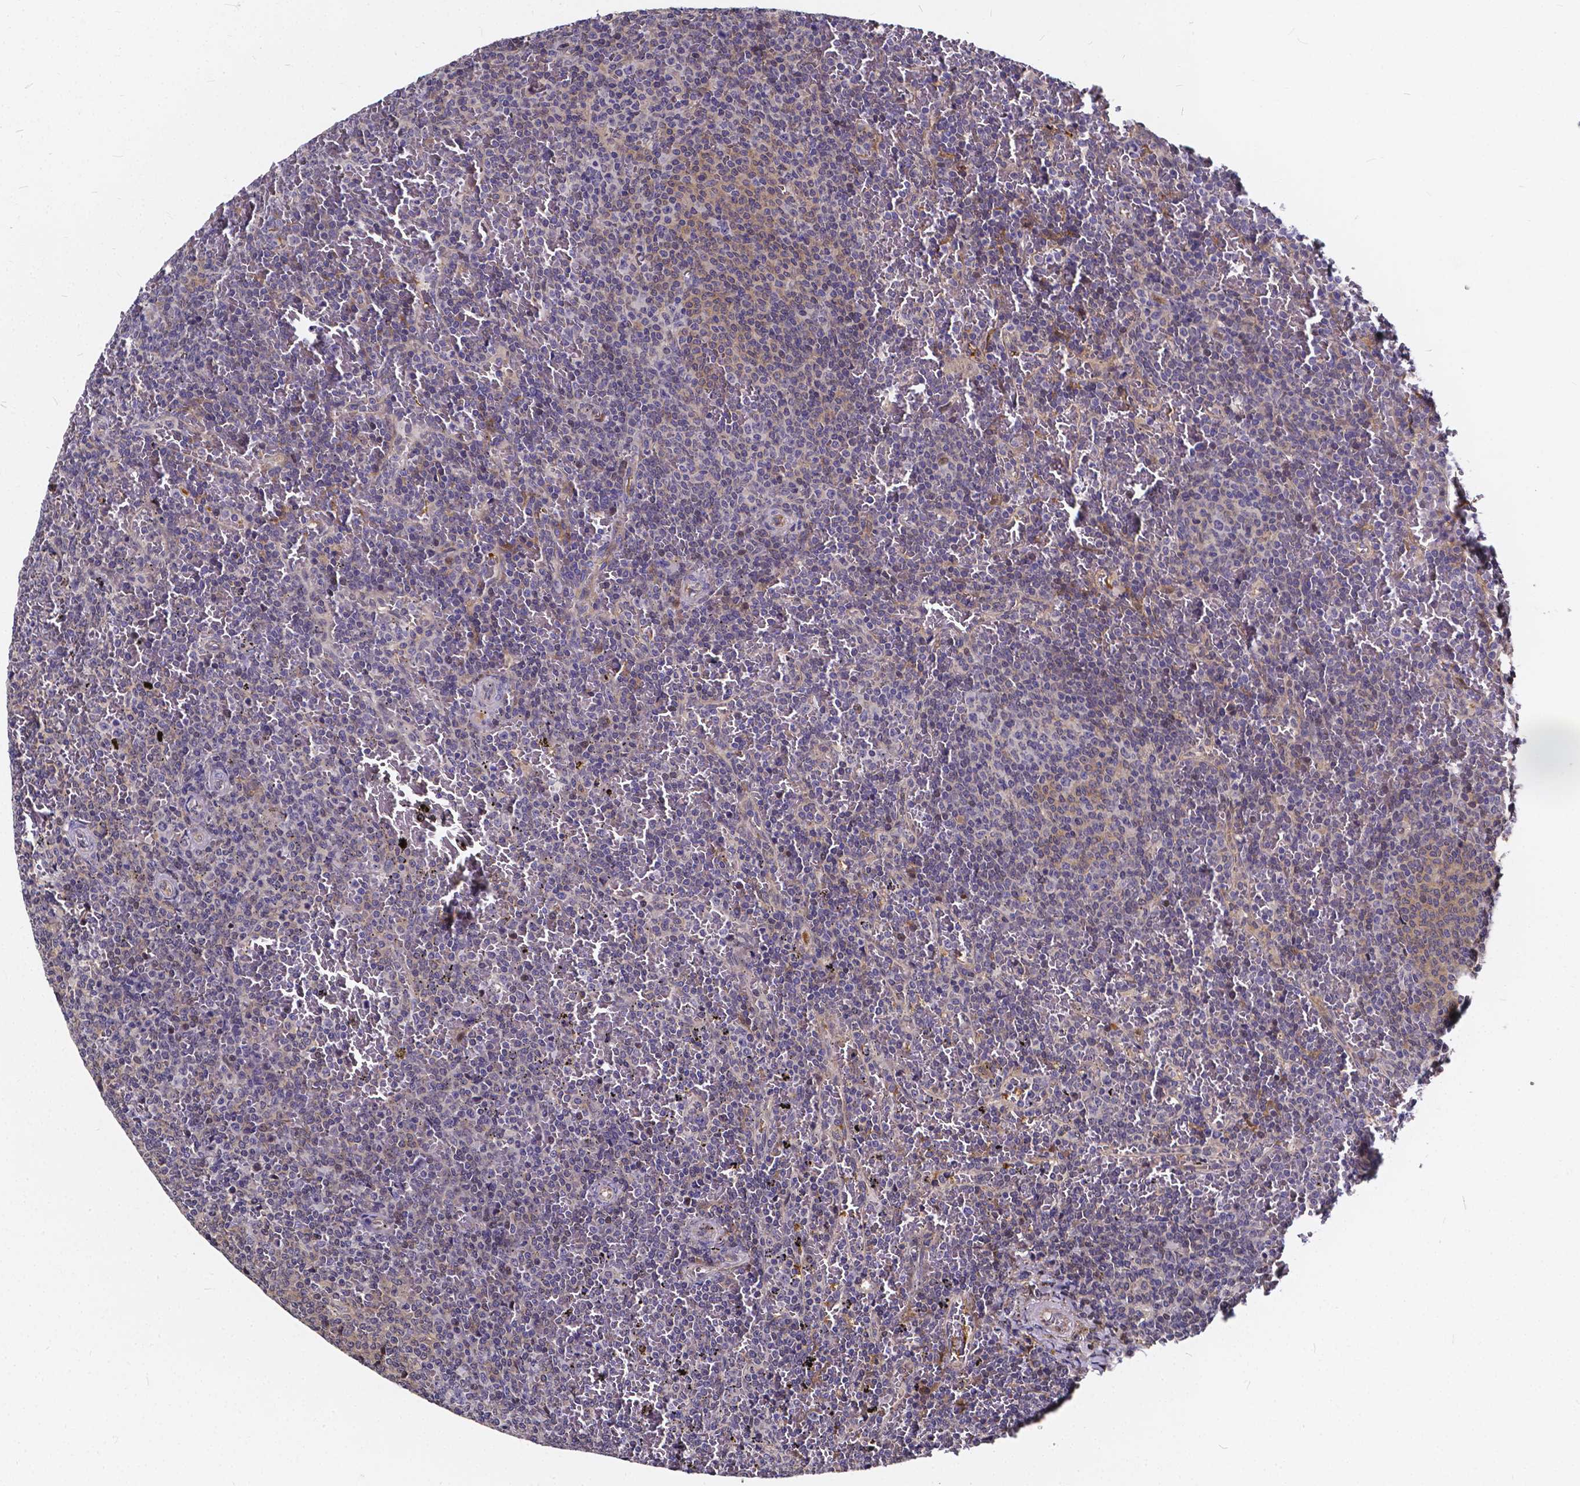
{"staining": {"intensity": "negative", "quantity": "none", "location": "none"}, "tissue": "lymphoma", "cell_type": "Tumor cells", "image_type": "cancer", "snomed": [{"axis": "morphology", "description": "Malignant lymphoma, non-Hodgkin's type, Low grade"}, {"axis": "topography", "description": "Spleen"}], "caption": "Human lymphoma stained for a protein using immunohistochemistry shows no positivity in tumor cells.", "gene": "SOWAHA", "patient": {"sex": "female", "age": 77}}